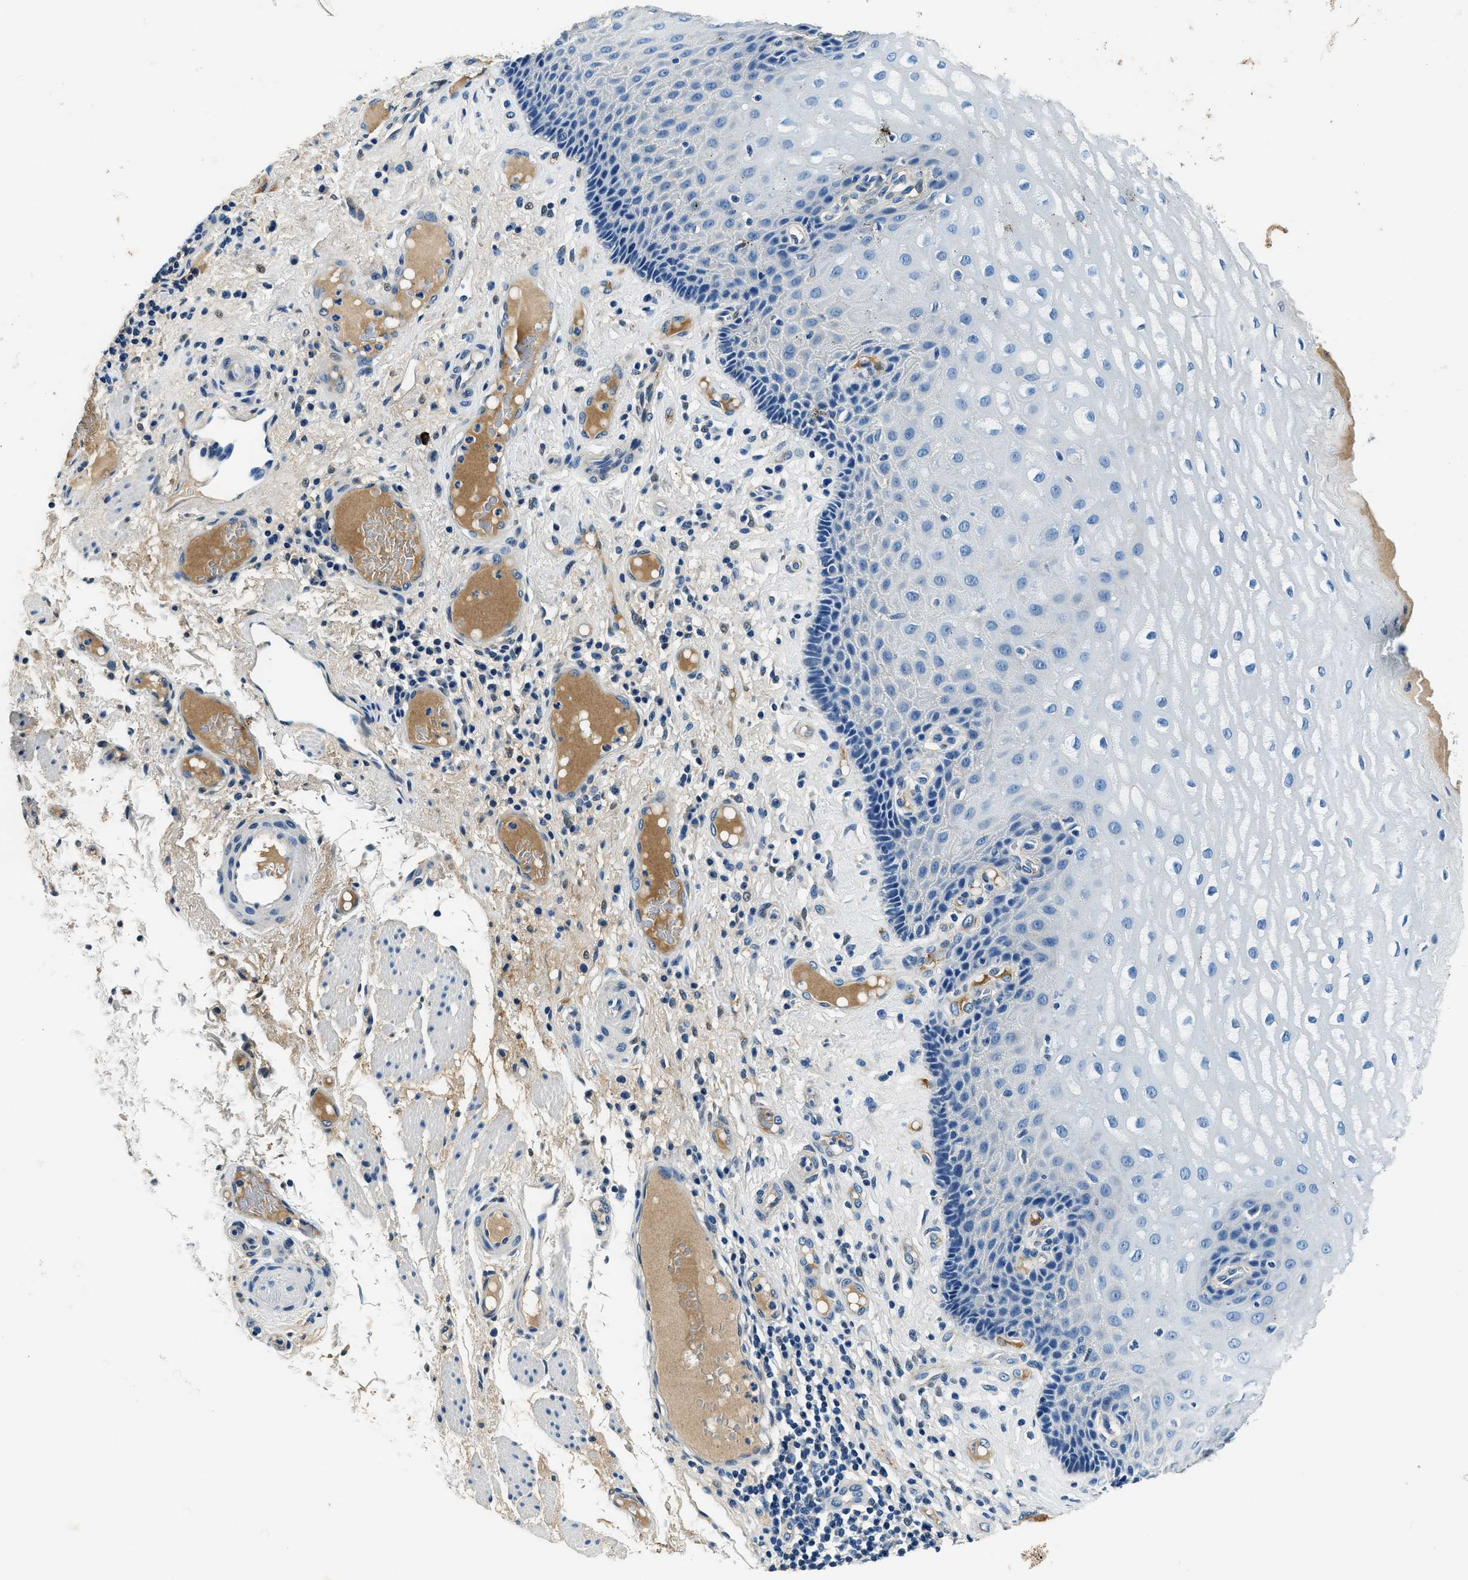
{"staining": {"intensity": "negative", "quantity": "none", "location": "none"}, "tissue": "esophagus", "cell_type": "Squamous epithelial cells", "image_type": "normal", "snomed": [{"axis": "morphology", "description": "Normal tissue, NOS"}, {"axis": "topography", "description": "Esophagus"}], "caption": "Protein analysis of benign esophagus exhibits no significant expression in squamous epithelial cells.", "gene": "TMEM186", "patient": {"sex": "male", "age": 54}}